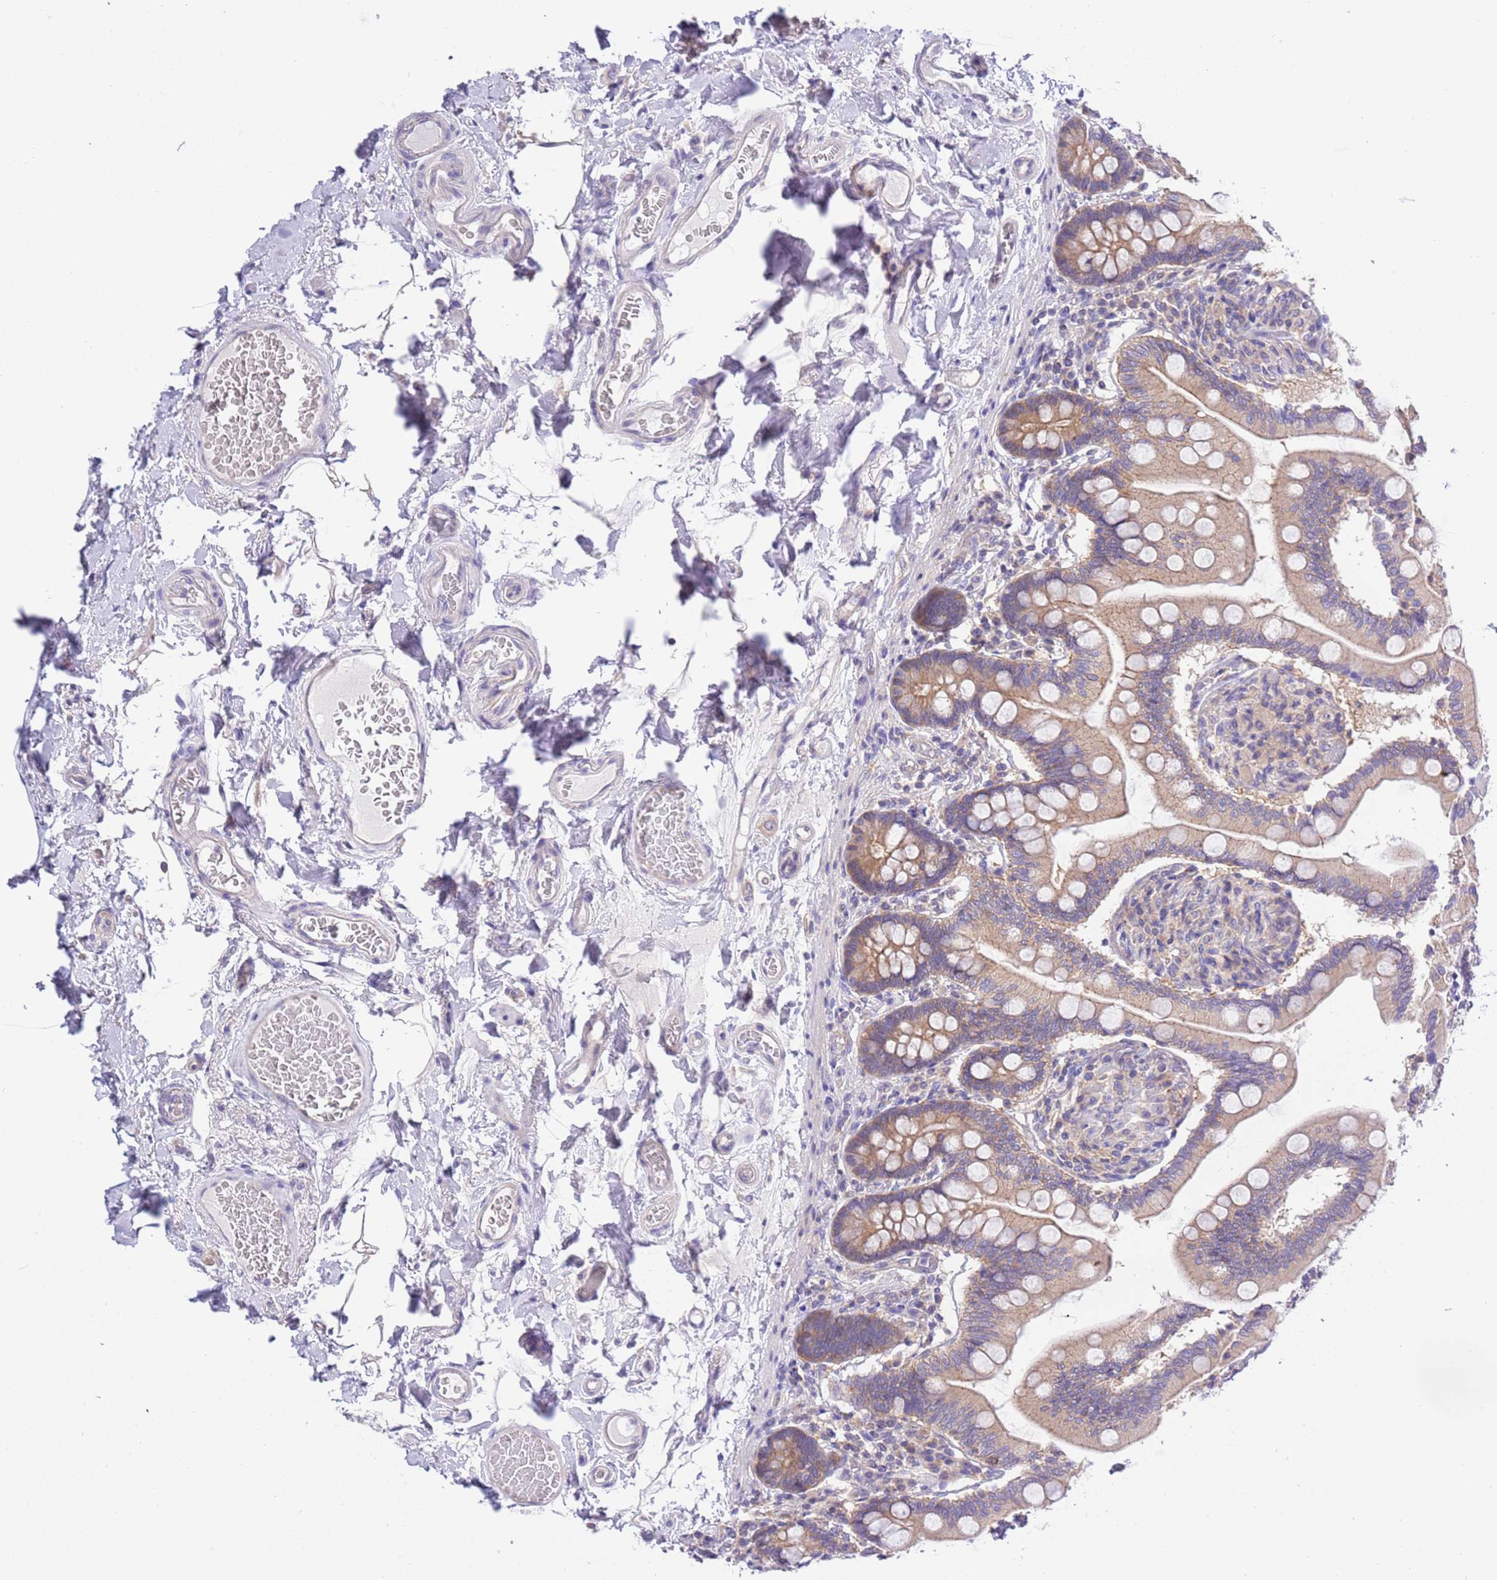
{"staining": {"intensity": "moderate", "quantity": ">75%", "location": "cytoplasmic/membranous"}, "tissue": "small intestine", "cell_type": "Glandular cells", "image_type": "normal", "snomed": [{"axis": "morphology", "description": "Normal tissue, NOS"}, {"axis": "topography", "description": "Small intestine"}], "caption": "Immunohistochemical staining of normal human small intestine displays medium levels of moderate cytoplasmic/membranous expression in approximately >75% of glandular cells.", "gene": "STIP1", "patient": {"sex": "female", "age": 64}}